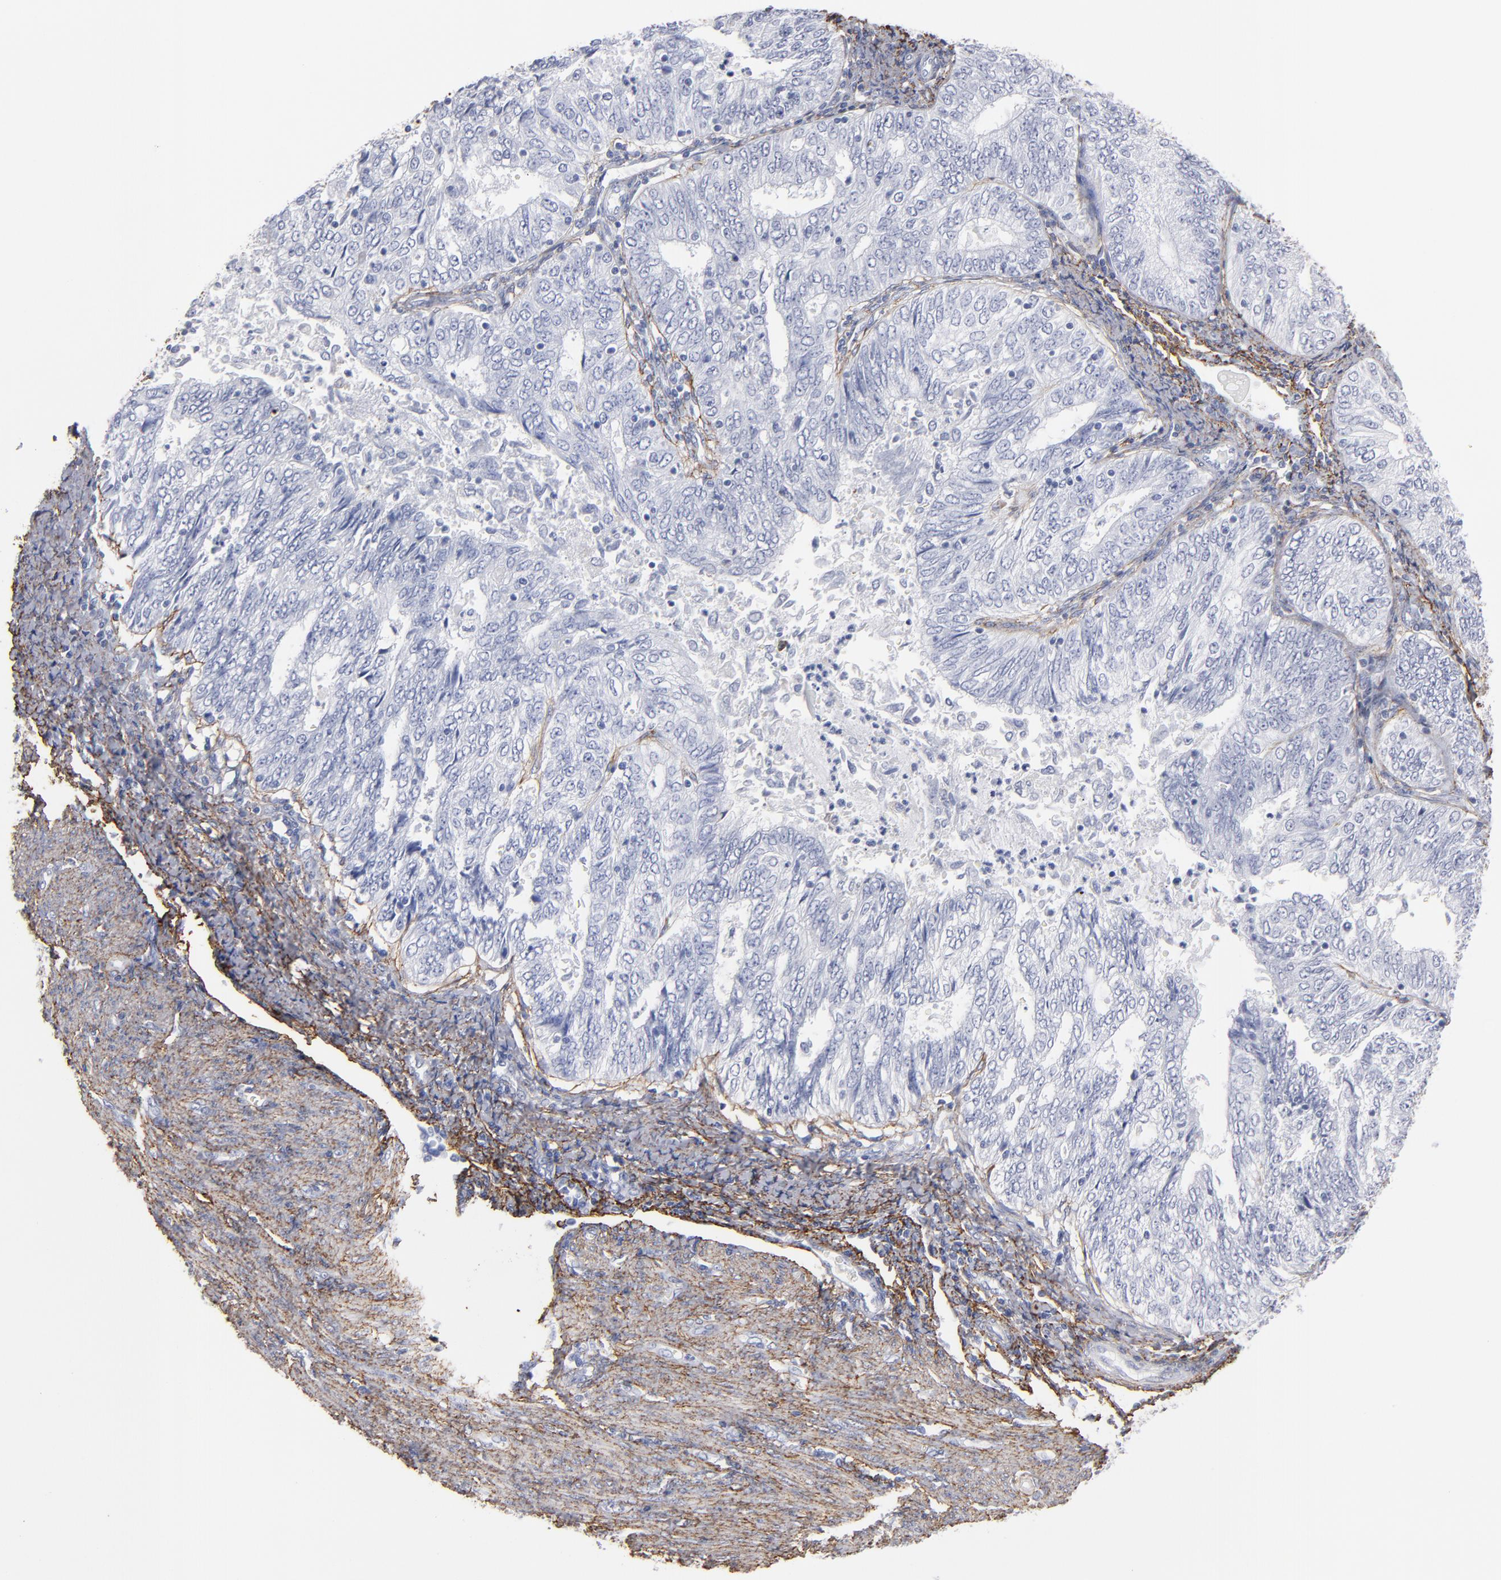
{"staining": {"intensity": "negative", "quantity": "none", "location": "none"}, "tissue": "endometrial cancer", "cell_type": "Tumor cells", "image_type": "cancer", "snomed": [{"axis": "morphology", "description": "Adenocarcinoma, NOS"}, {"axis": "topography", "description": "Endometrium"}], "caption": "This is a micrograph of IHC staining of endometrial adenocarcinoma, which shows no staining in tumor cells.", "gene": "EMILIN1", "patient": {"sex": "female", "age": 69}}